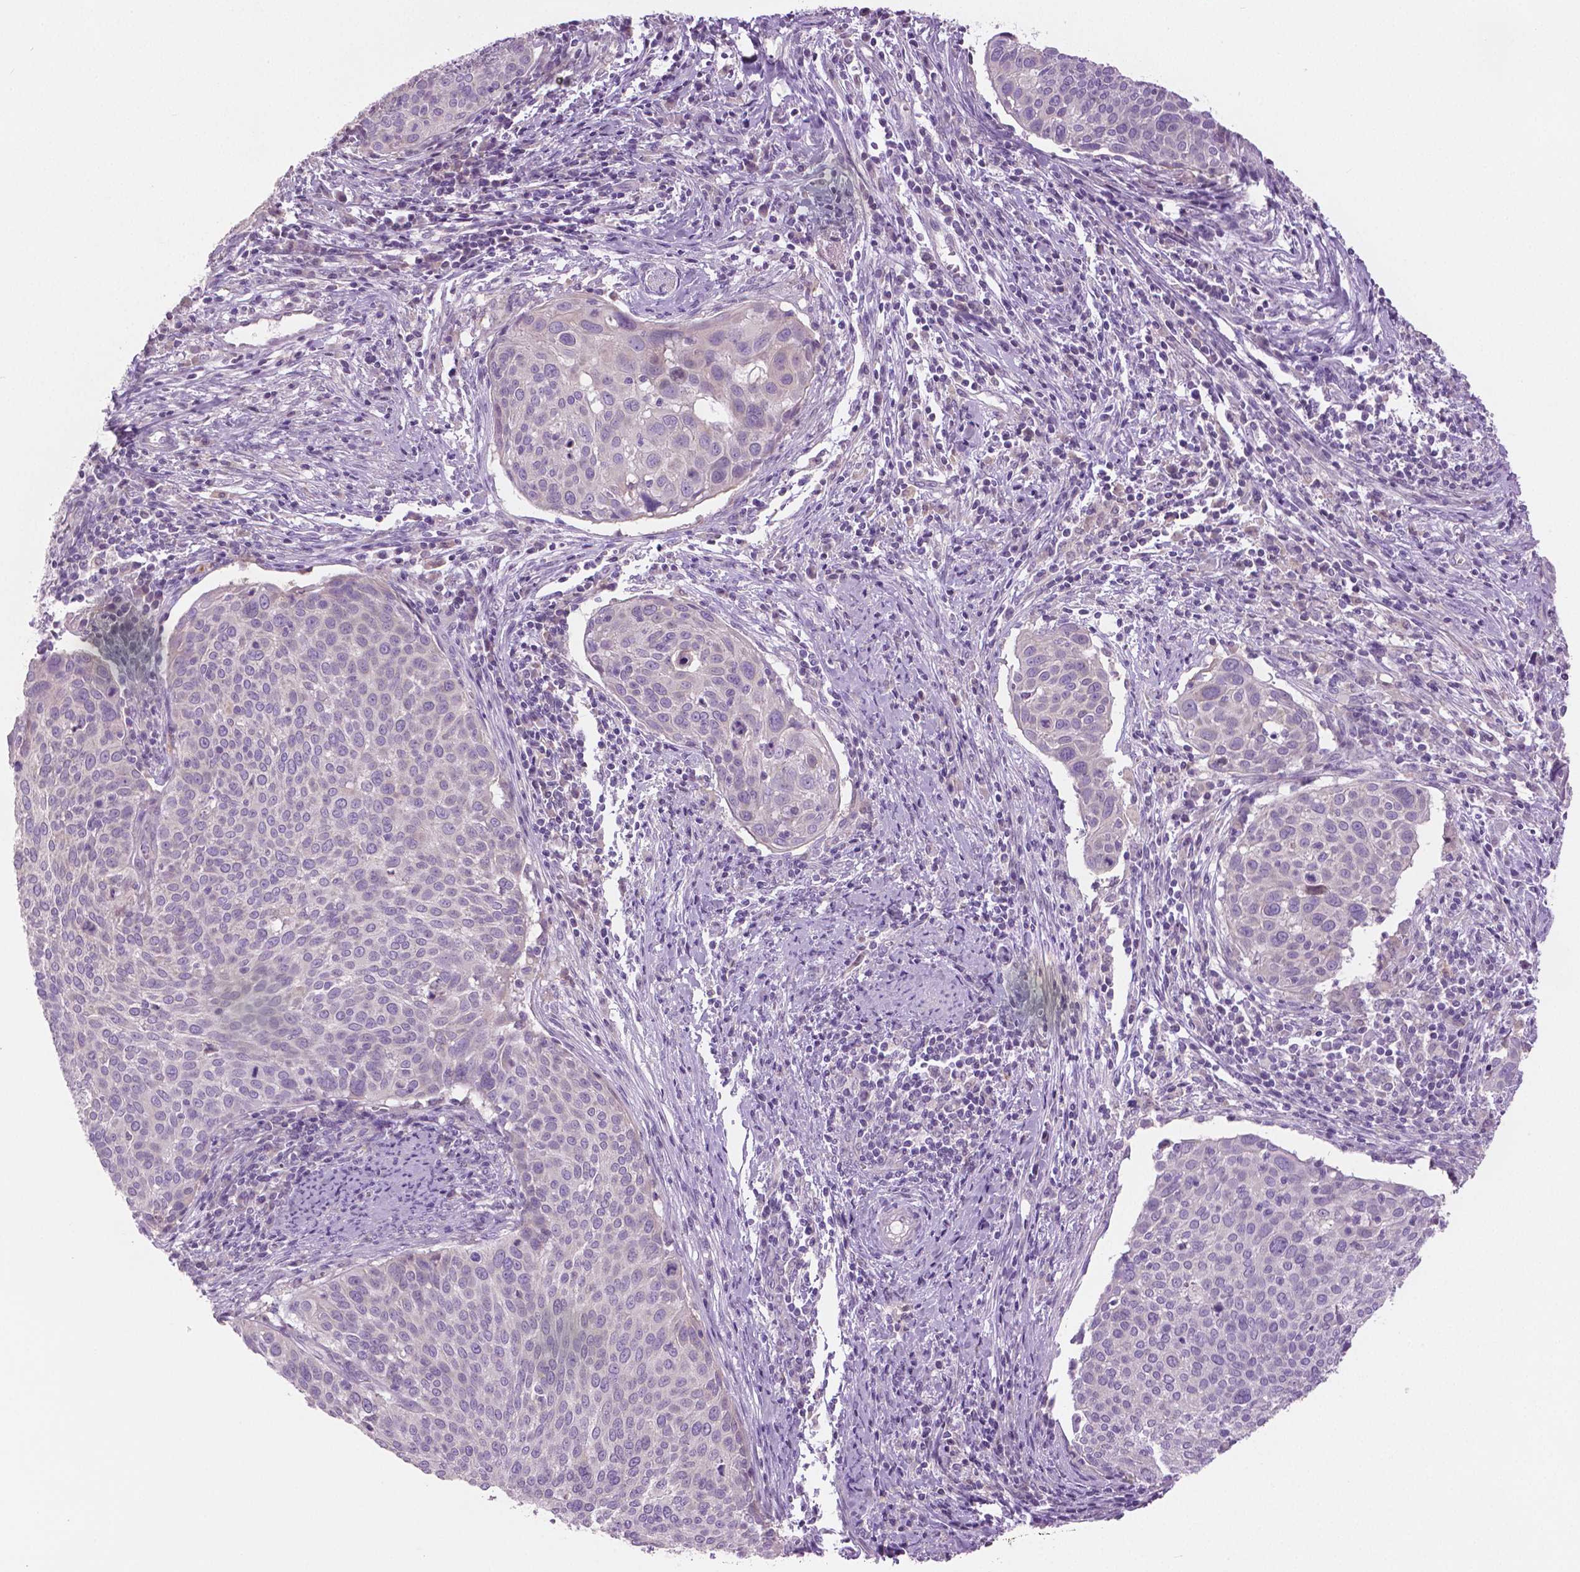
{"staining": {"intensity": "negative", "quantity": "none", "location": "none"}, "tissue": "cervical cancer", "cell_type": "Tumor cells", "image_type": "cancer", "snomed": [{"axis": "morphology", "description": "Squamous cell carcinoma, NOS"}, {"axis": "topography", "description": "Cervix"}], "caption": "Photomicrograph shows no protein staining in tumor cells of cervical squamous cell carcinoma tissue. (DAB IHC, high magnification).", "gene": "DNAH12", "patient": {"sex": "female", "age": 39}}